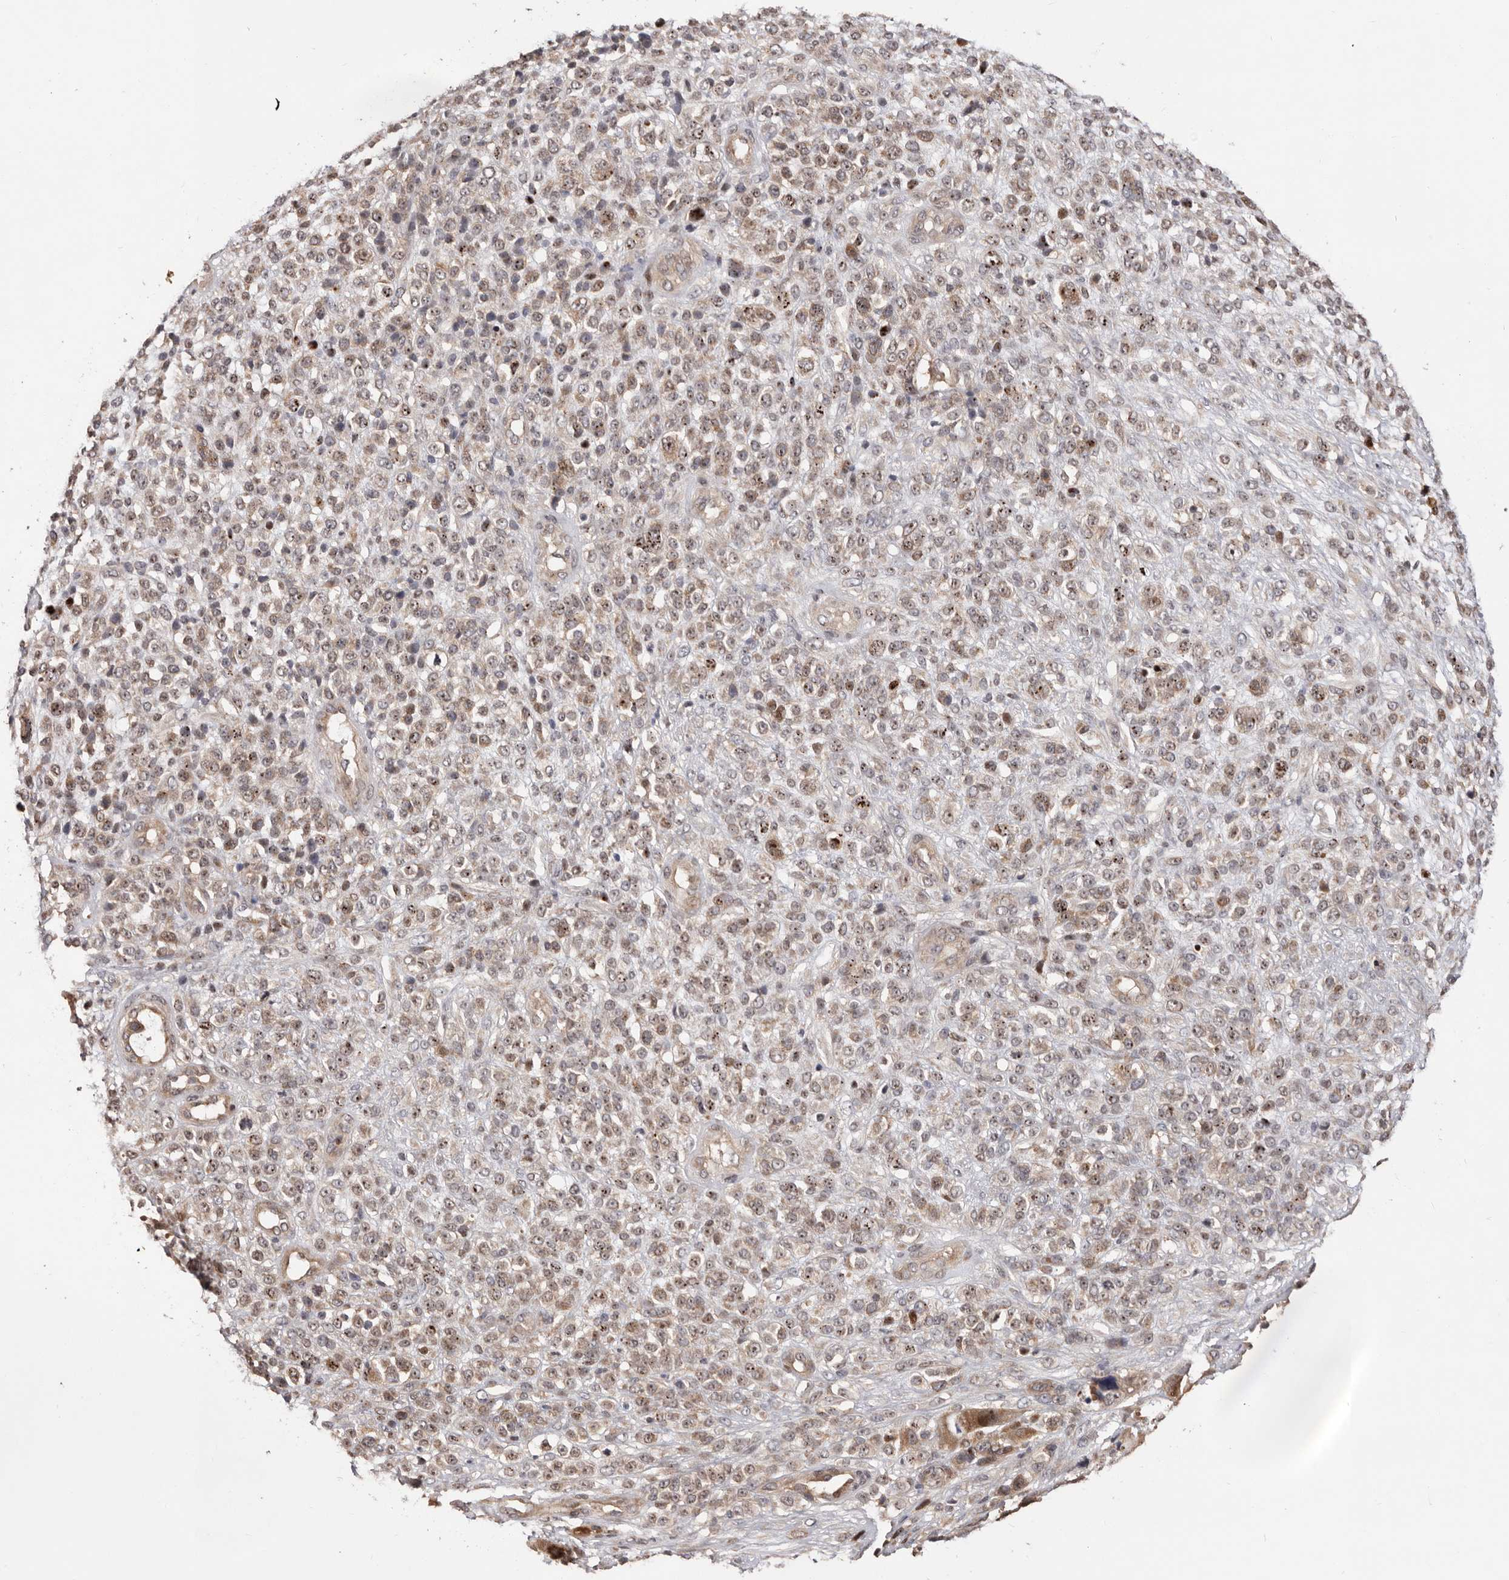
{"staining": {"intensity": "moderate", "quantity": ">75%", "location": "nuclear"}, "tissue": "melanoma", "cell_type": "Tumor cells", "image_type": "cancer", "snomed": [{"axis": "morphology", "description": "Malignant melanoma, NOS"}, {"axis": "topography", "description": "Skin"}], "caption": "This is a histology image of IHC staining of melanoma, which shows moderate staining in the nuclear of tumor cells.", "gene": "DOP1A", "patient": {"sex": "female", "age": 55}}